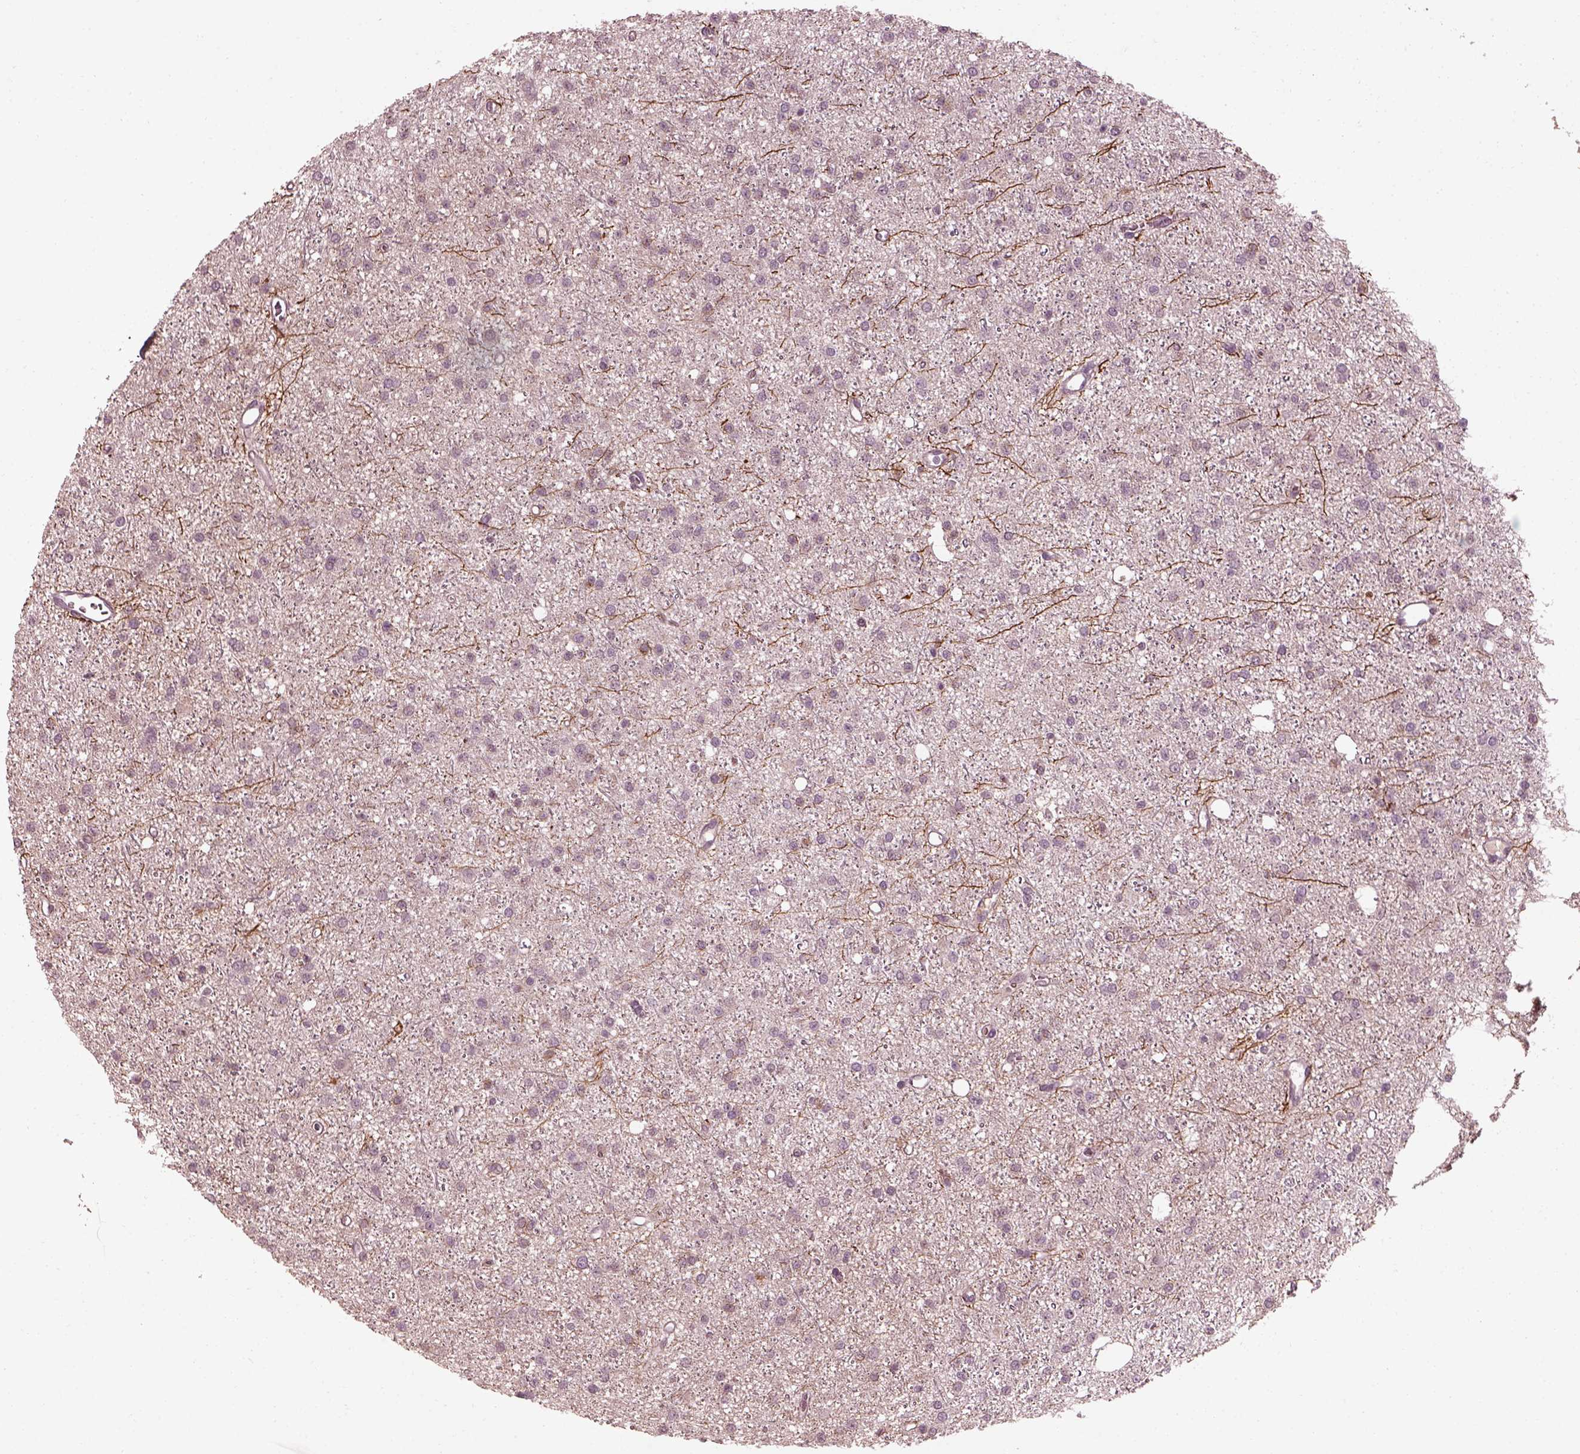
{"staining": {"intensity": "weak", "quantity": "<25%", "location": "cytoplasmic/membranous"}, "tissue": "glioma", "cell_type": "Tumor cells", "image_type": "cancer", "snomed": [{"axis": "morphology", "description": "Glioma, malignant, Low grade"}, {"axis": "topography", "description": "Brain"}], "caption": "Immunohistochemistry (IHC) image of neoplastic tissue: human malignant glioma (low-grade) stained with DAB demonstrates no significant protein expression in tumor cells. (DAB (3,3'-diaminobenzidine) IHC with hematoxylin counter stain).", "gene": "EFEMP1", "patient": {"sex": "male", "age": 27}}